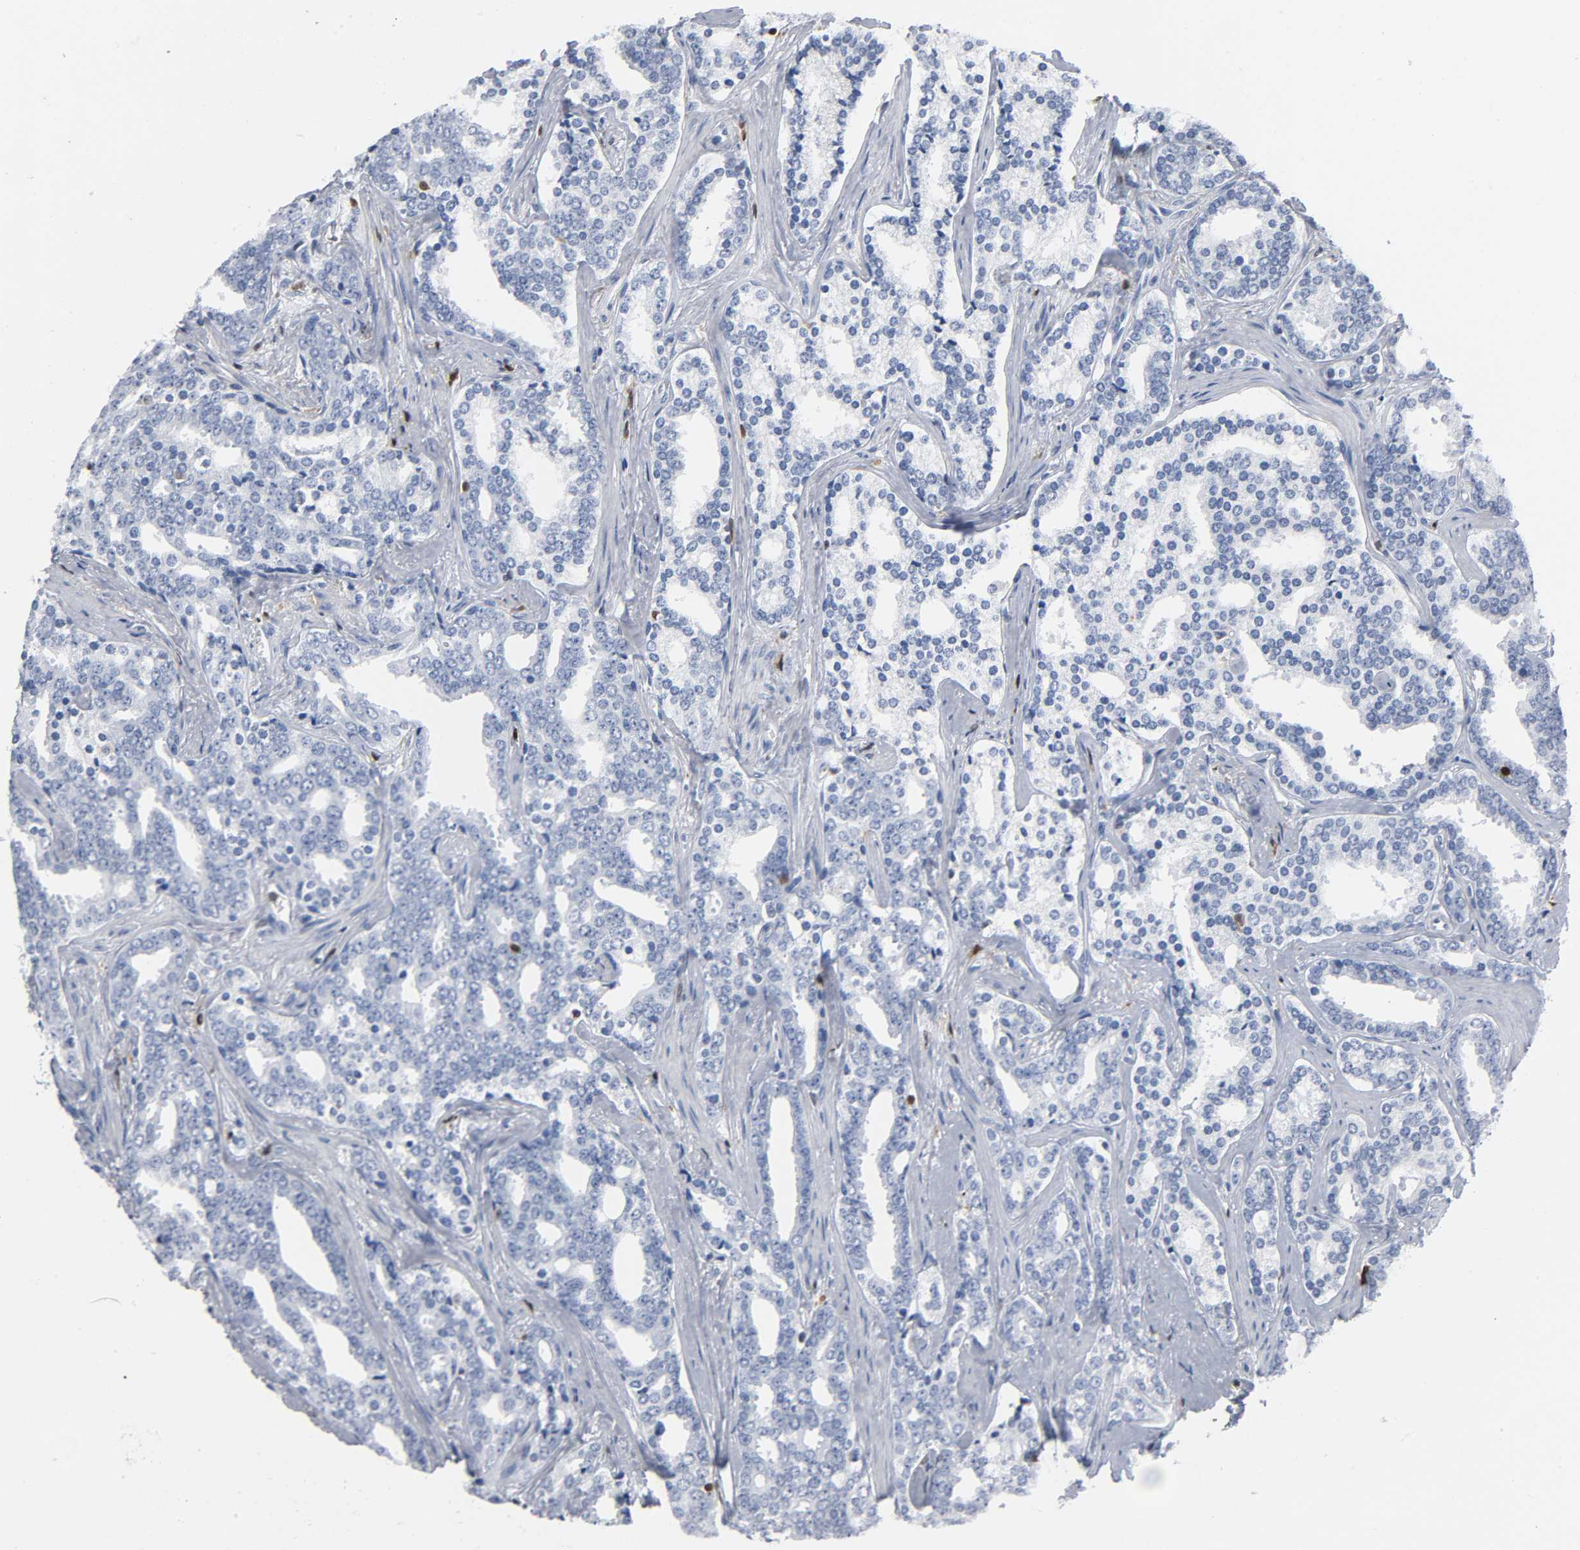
{"staining": {"intensity": "negative", "quantity": "none", "location": "none"}, "tissue": "prostate cancer", "cell_type": "Tumor cells", "image_type": "cancer", "snomed": [{"axis": "morphology", "description": "Adenocarcinoma, High grade"}, {"axis": "topography", "description": "Prostate"}], "caption": "The photomicrograph reveals no staining of tumor cells in adenocarcinoma (high-grade) (prostate).", "gene": "DOK2", "patient": {"sex": "male", "age": 67}}